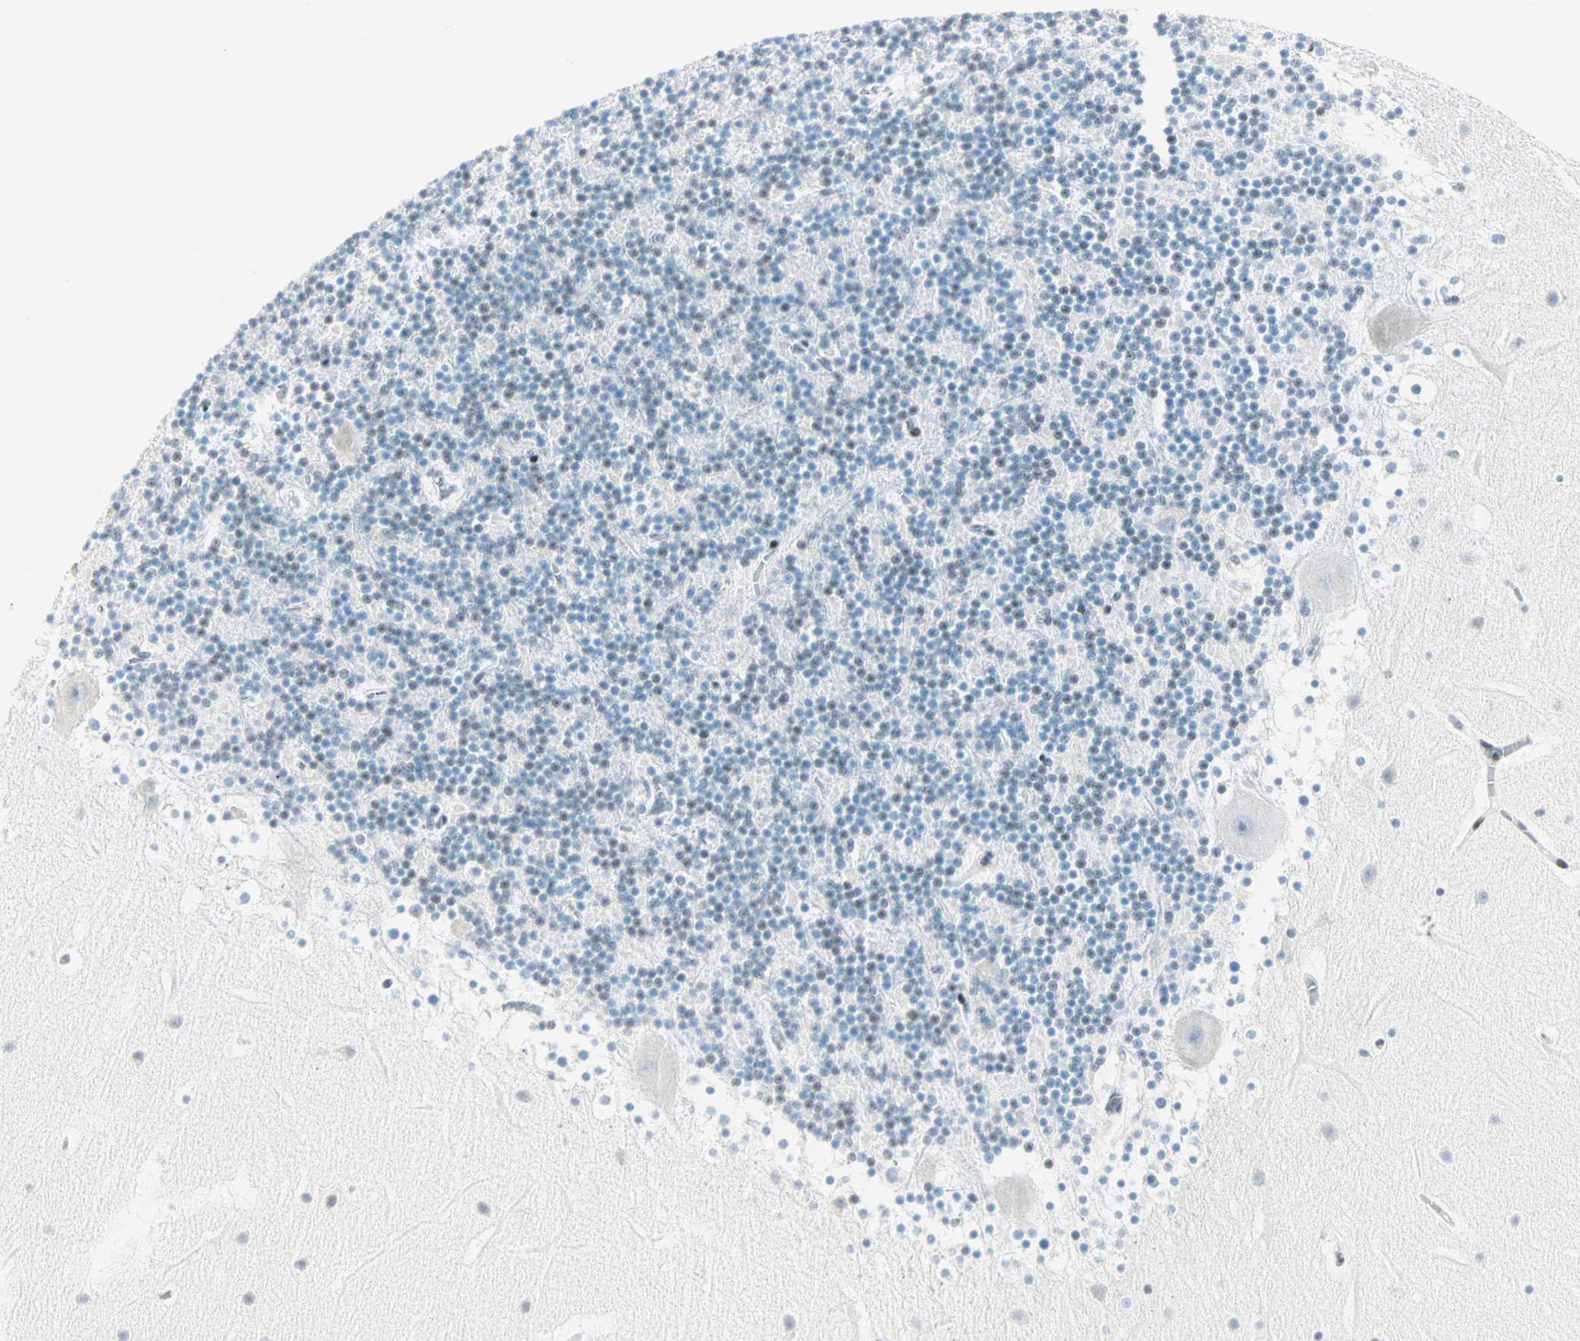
{"staining": {"intensity": "weak", "quantity": "<25%", "location": "nuclear"}, "tissue": "cerebellum", "cell_type": "Cells in granular layer", "image_type": "normal", "snomed": [{"axis": "morphology", "description": "Normal tissue, NOS"}, {"axis": "topography", "description": "Cerebellum"}], "caption": "Immunohistochemistry (IHC) image of normal cerebellum: human cerebellum stained with DAB (3,3'-diaminobenzidine) displays no significant protein expression in cells in granular layer.", "gene": "PKNOX1", "patient": {"sex": "male", "age": 45}}